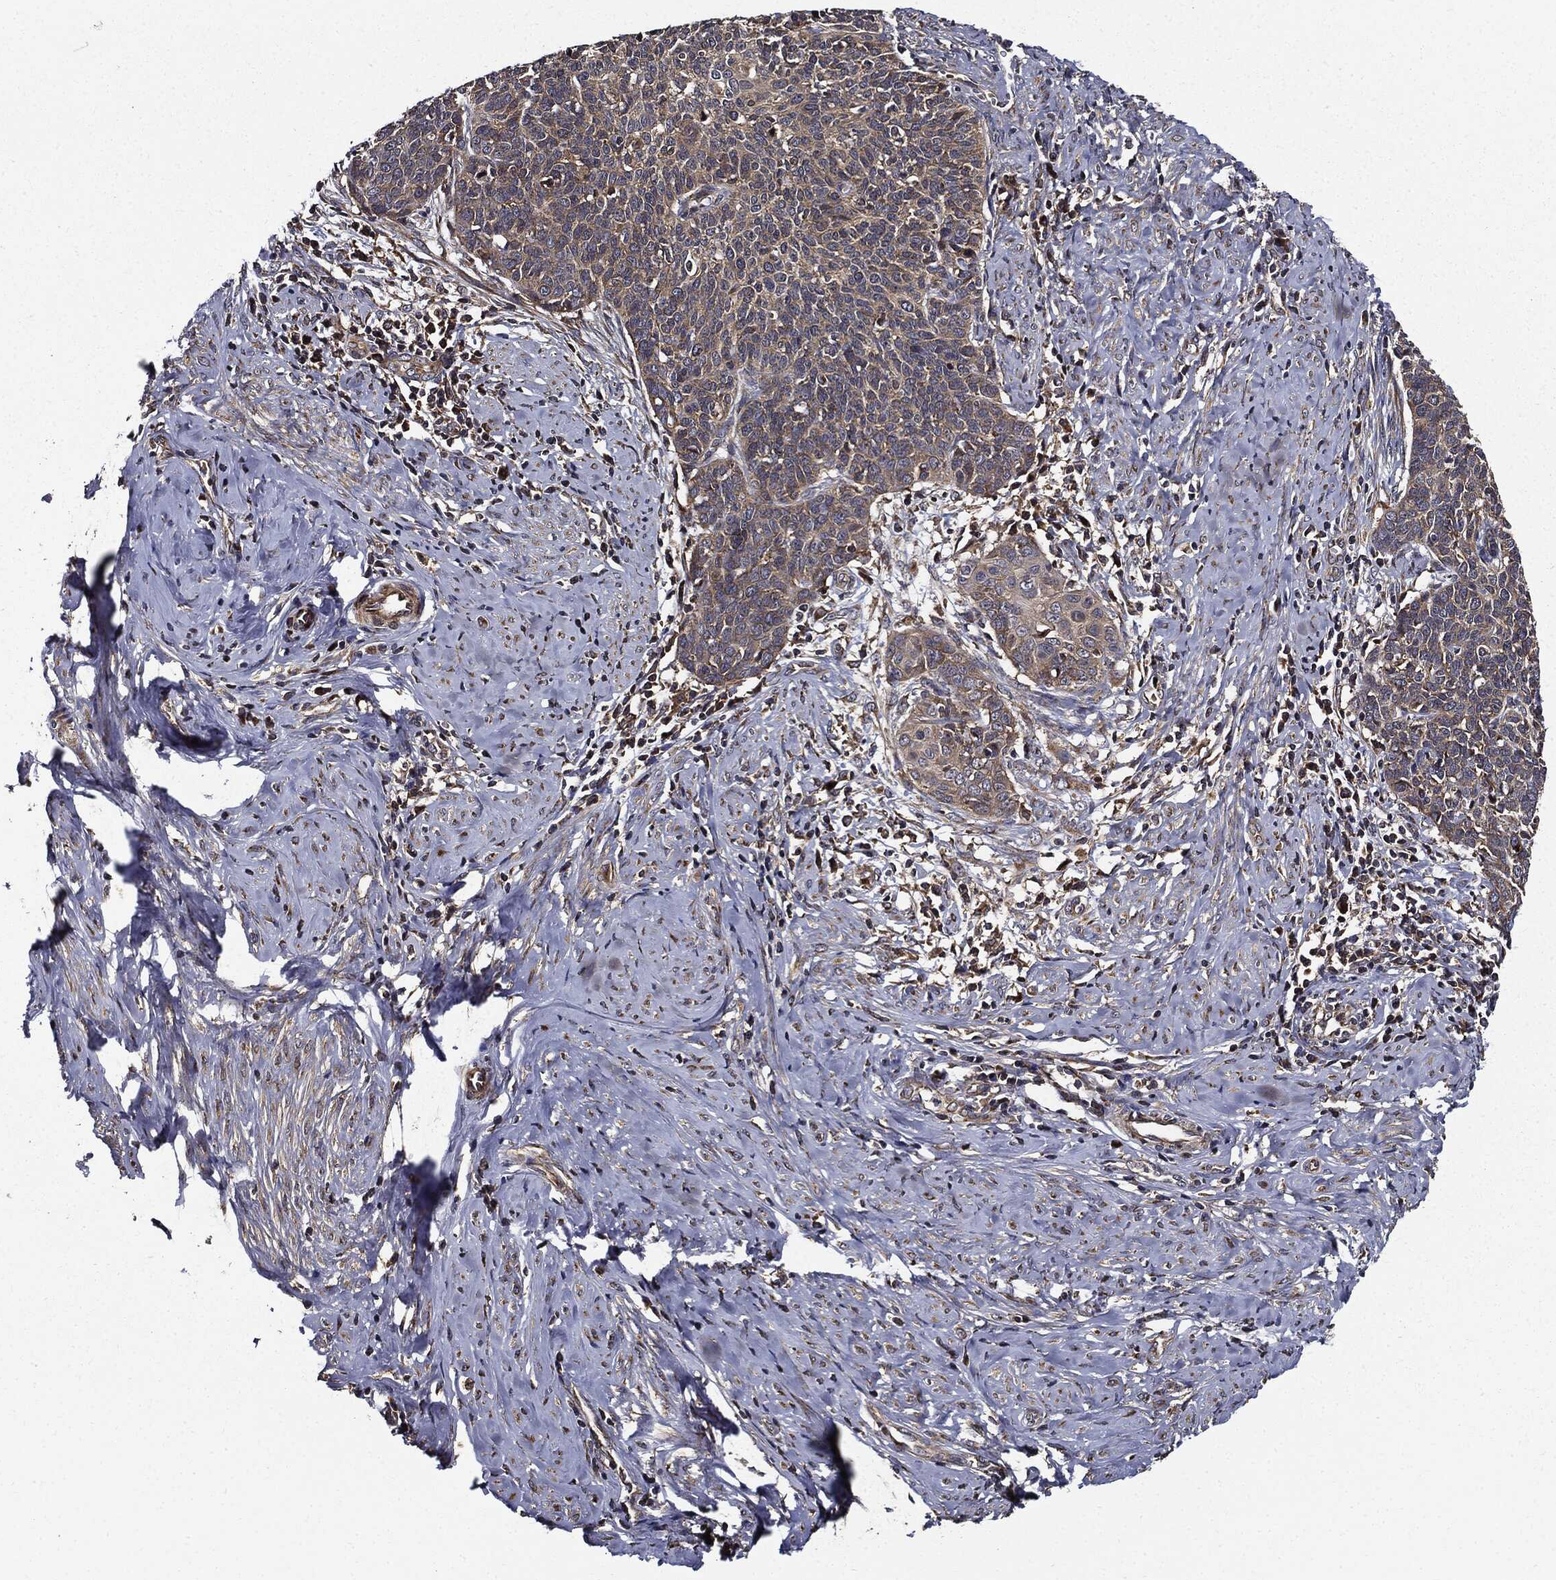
{"staining": {"intensity": "weak", "quantity": "25%-75%", "location": "cytoplasmic/membranous"}, "tissue": "cervical cancer", "cell_type": "Tumor cells", "image_type": "cancer", "snomed": [{"axis": "morphology", "description": "Normal tissue, NOS"}, {"axis": "morphology", "description": "Squamous cell carcinoma, NOS"}, {"axis": "topography", "description": "Cervix"}], "caption": "Immunohistochemical staining of human cervical cancer shows low levels of weak cytoplasmic/membranous staining in approximately 25%-75% of tumor cells. (DAB = brown stain, brightfield microscopy at high magnification).", "gene": "HTT", "patient": {"sex": "female", "age": 39}}